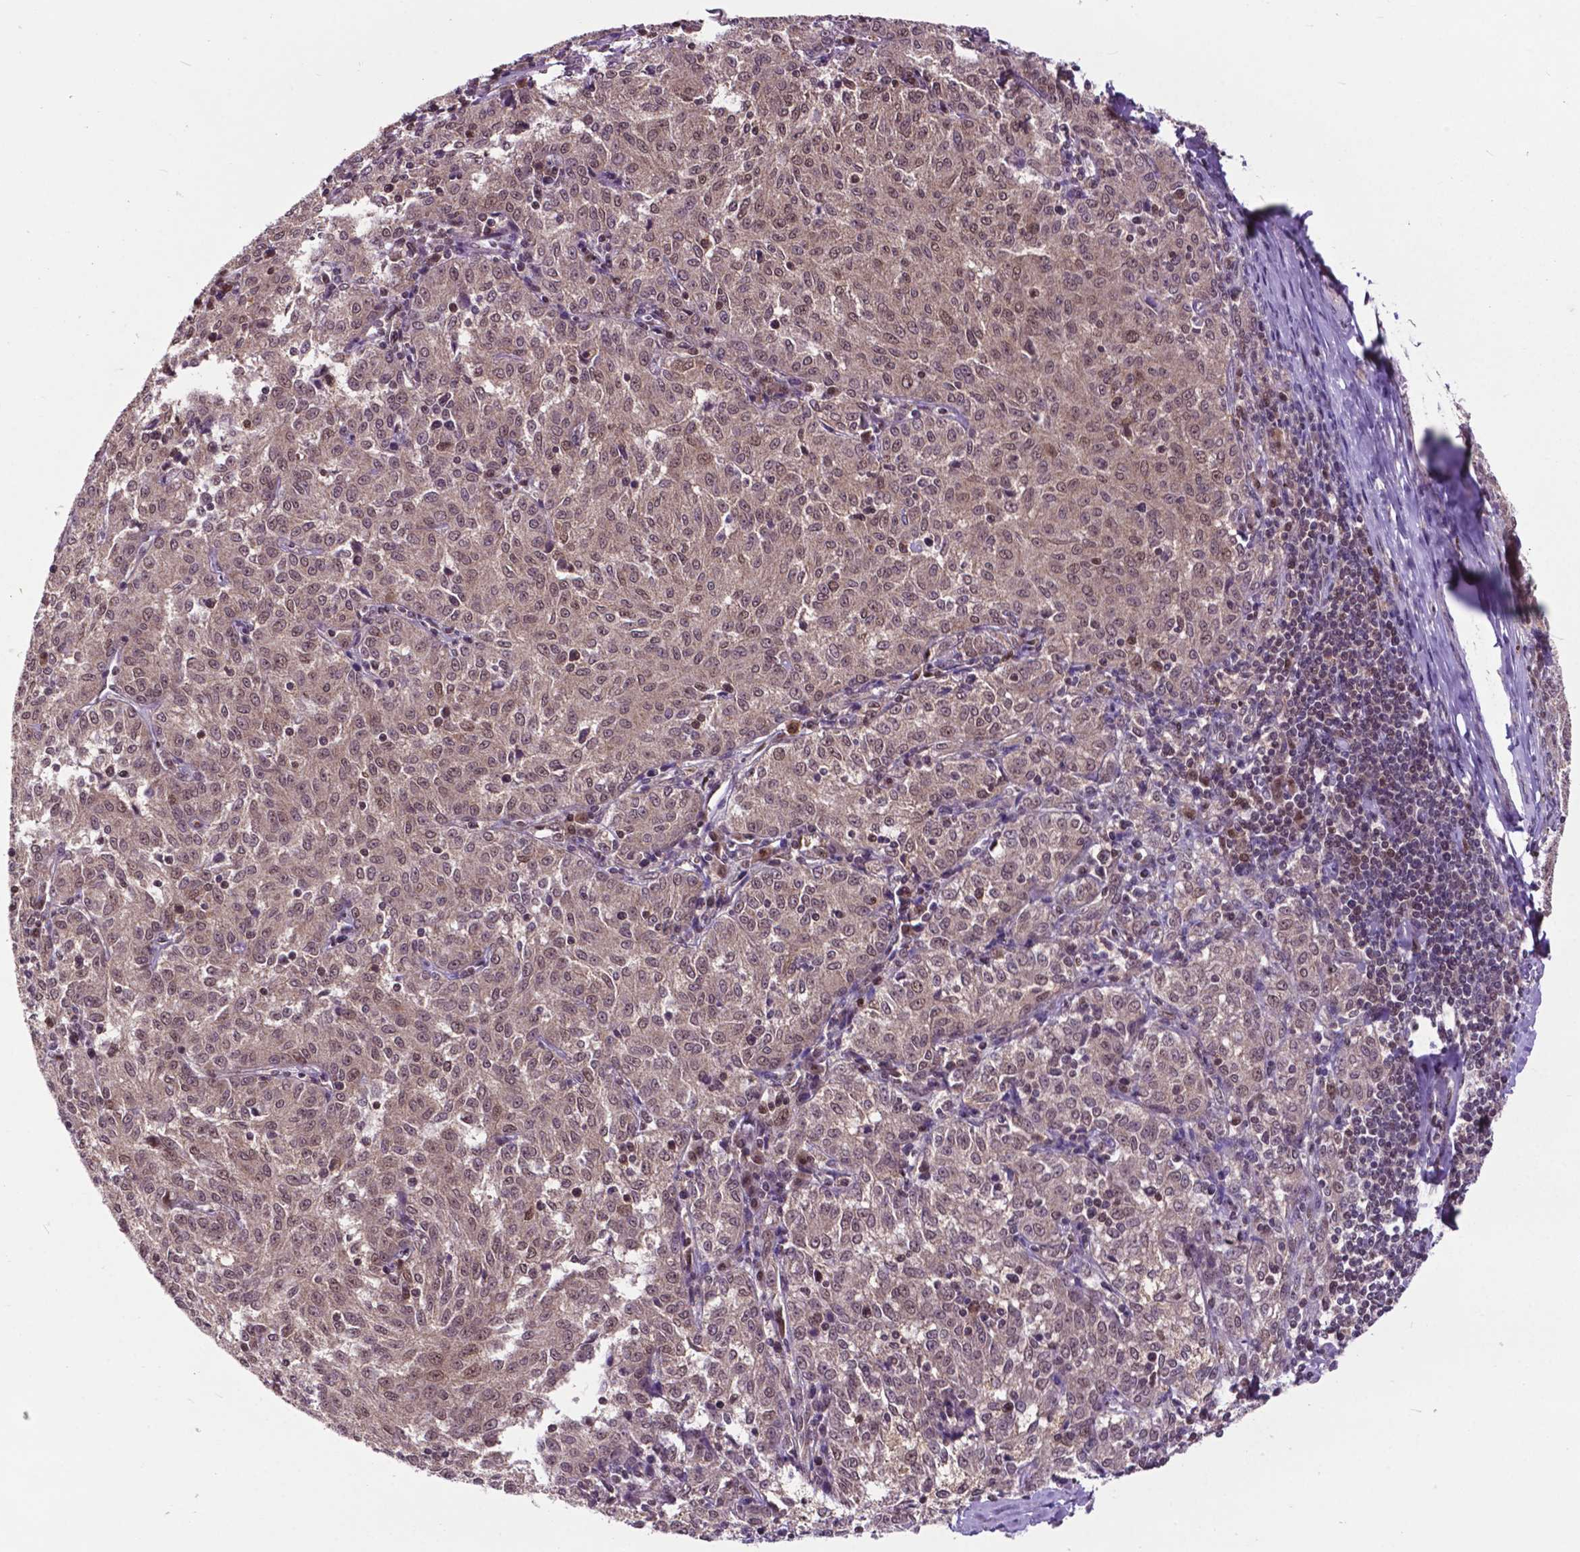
{"staining": {"intensity": "weak", "quantity": ">75%", "location": "nuclear"}, "tissue": "melanoma", "cell_type": "Tumor cells", "image_type": "cancer", "snomed": [{"axis": "morphology", "description": "Malignant melanoma, NOS"}, {"axis": "topography", "description": "Skin"}], "caption": "A photomicrograph showing weak nuclear positivity in approximately >75% of tumor cells in malignant melanoma, as visualized by brown immunohistochemical staining.", "gene": "FAF1", "patient": {"sex": "female", "age": 72}}